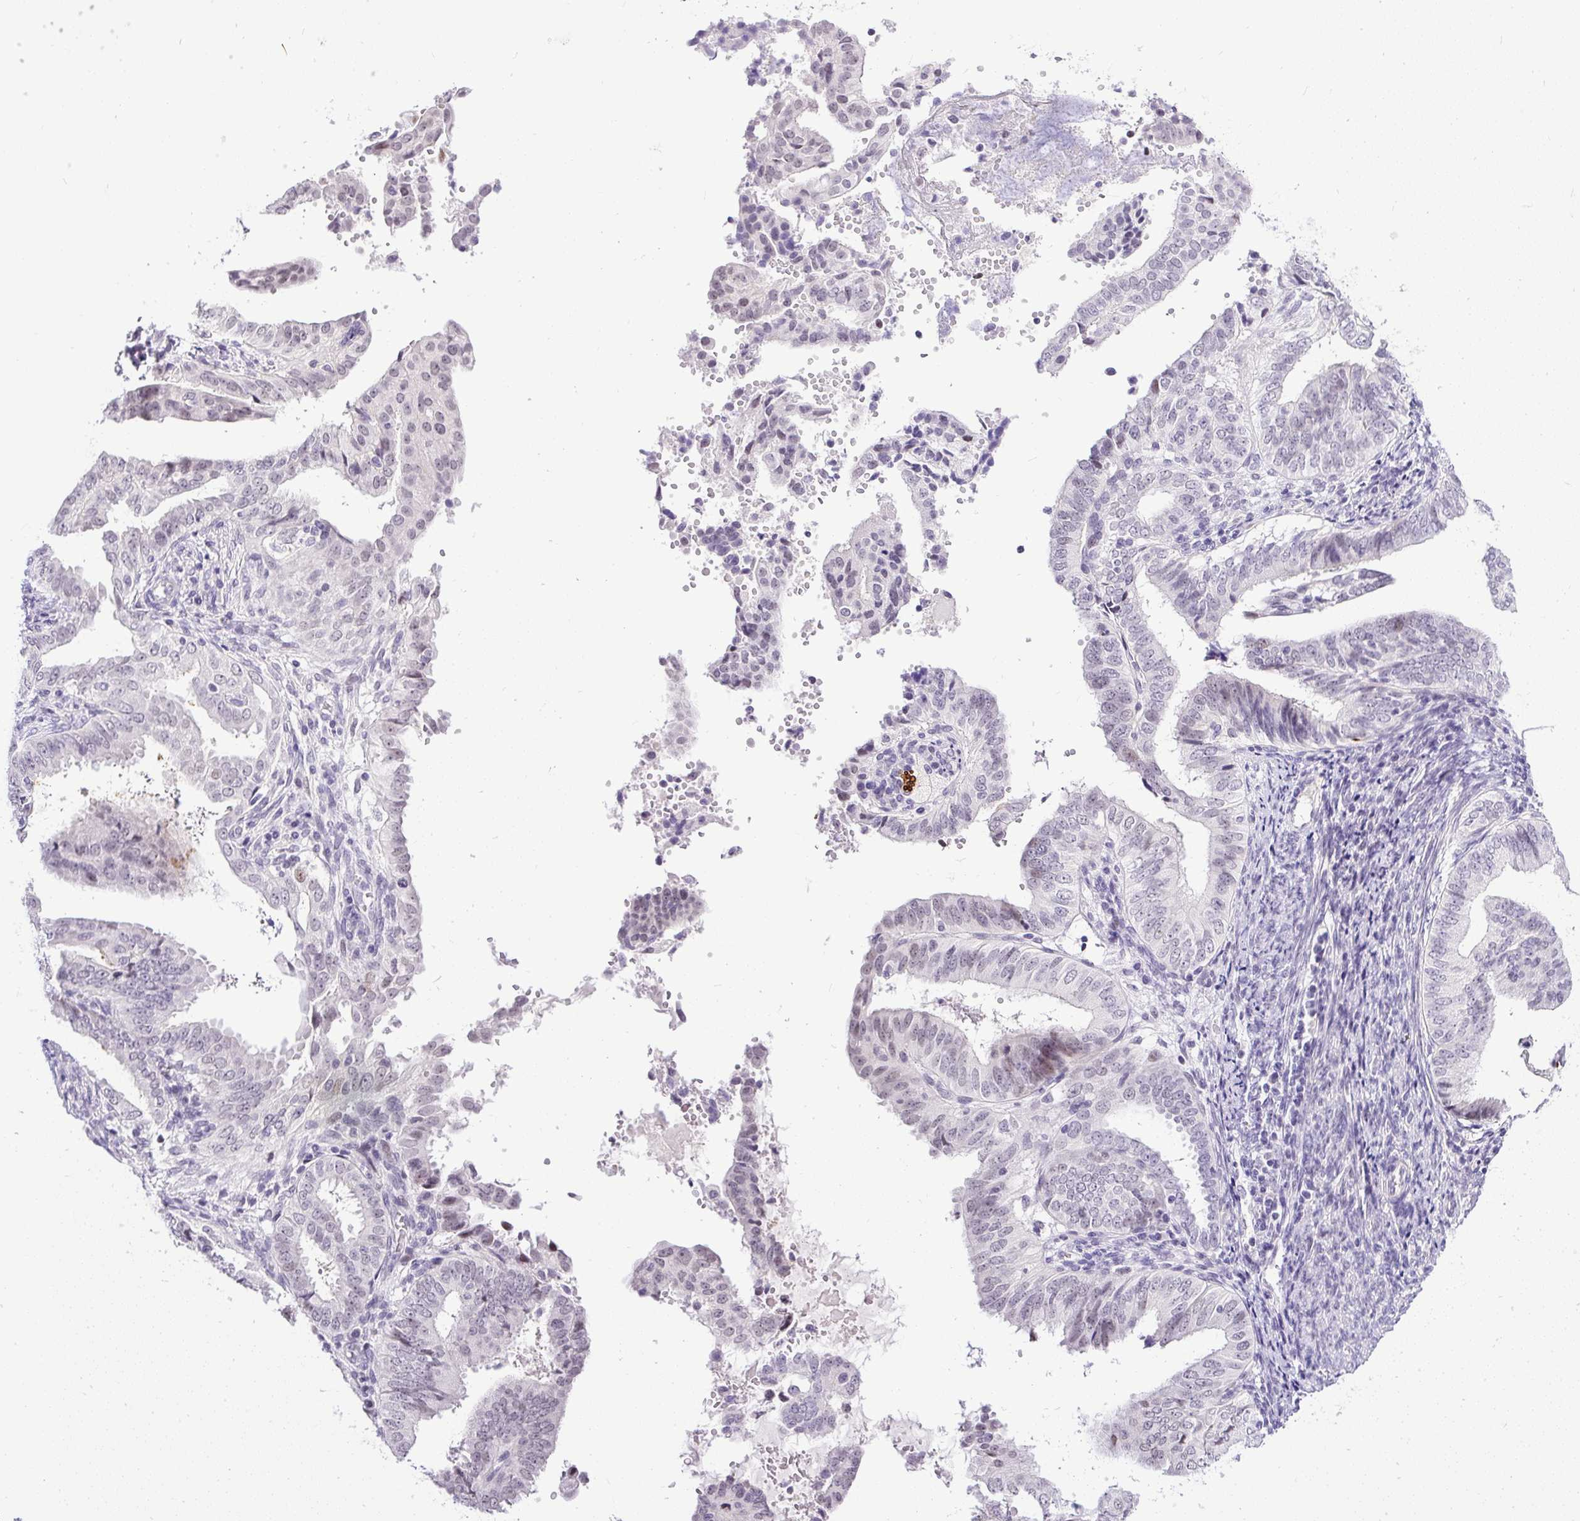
{"staining": {"intensity": "weak", "quantity": "<25%", "location": "nuclear"}, "tissue": "endometrial cancer", "cell_type": "Tumor cells", "image_type": "cancer", "snomed": [{"axis": "morphology", "description": "Adenocarcinoma, NOS"}, {"axis": "topography", "description": "Endometrium"}], "caption": "A photomicrograph of human endometrial cancer is negative for staining in tumor cells.", "gene": "WNT10B", "patient": {"sex": "female", "age": 58}}